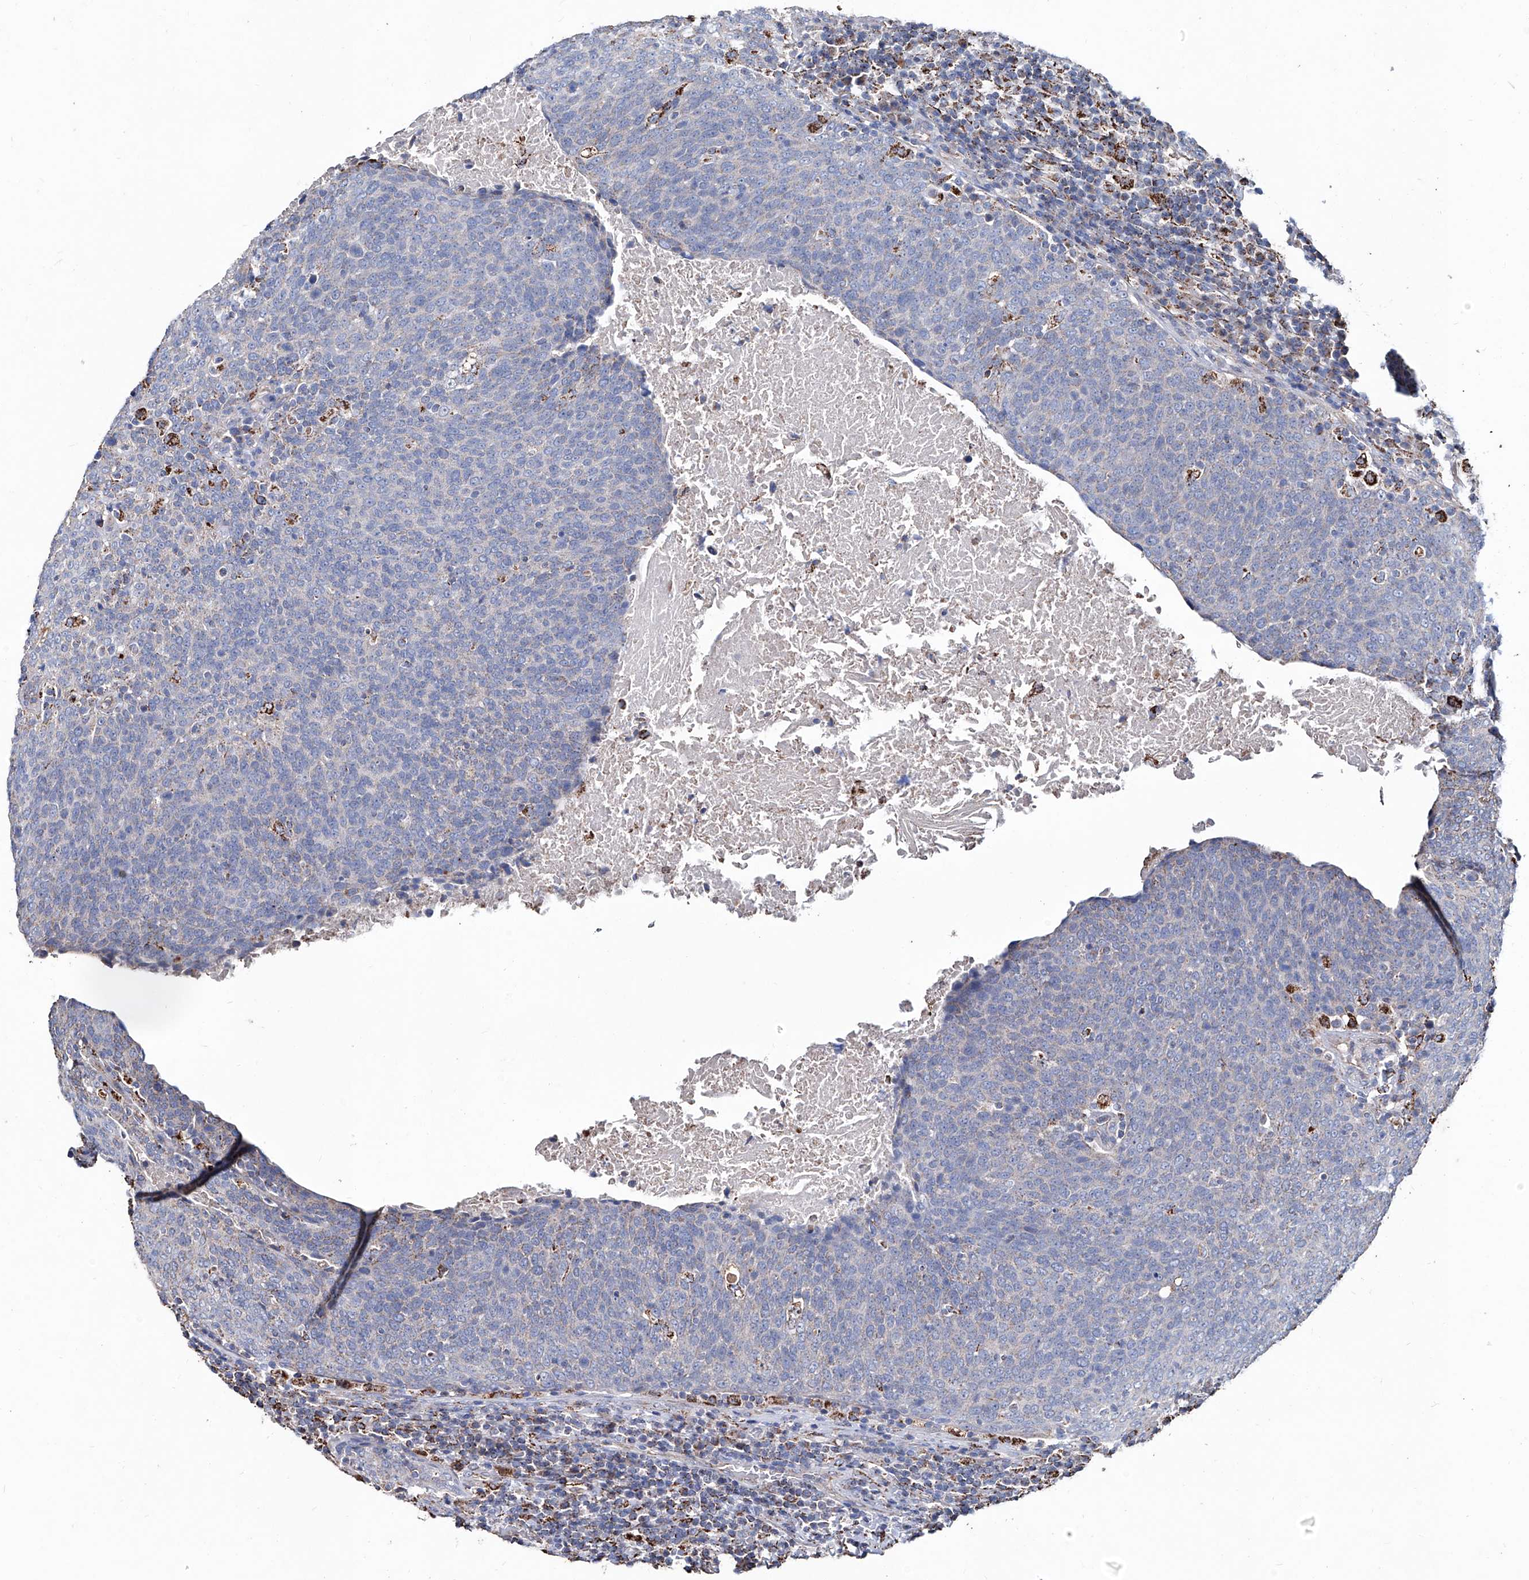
{"staining": {"intensity": "negative", "quantity": "none", "location": "none"}, "tissue": "head and neck cancer", "cell_type": "Tumor cells", "image_type": "cancer", "snomed": [{"axis": "morphology", "description": "Squamous cell carcinoma, NOS"}, {"axis": "morphology", "description": "Squamous cell carcinoma, metastatic, NOS"}, {"axis": "topography", "description": "Lymph node"}, {"axis": "topography", "description": "Head-Neck"}], "caption": "DAB immunohistochemical staining of human metastatic squamous cell carcinoma (head and neck) demonstrates no significant expression in tumor cells.", "gene": "NHS", "patient": {"sex": "male", "age": 62}}